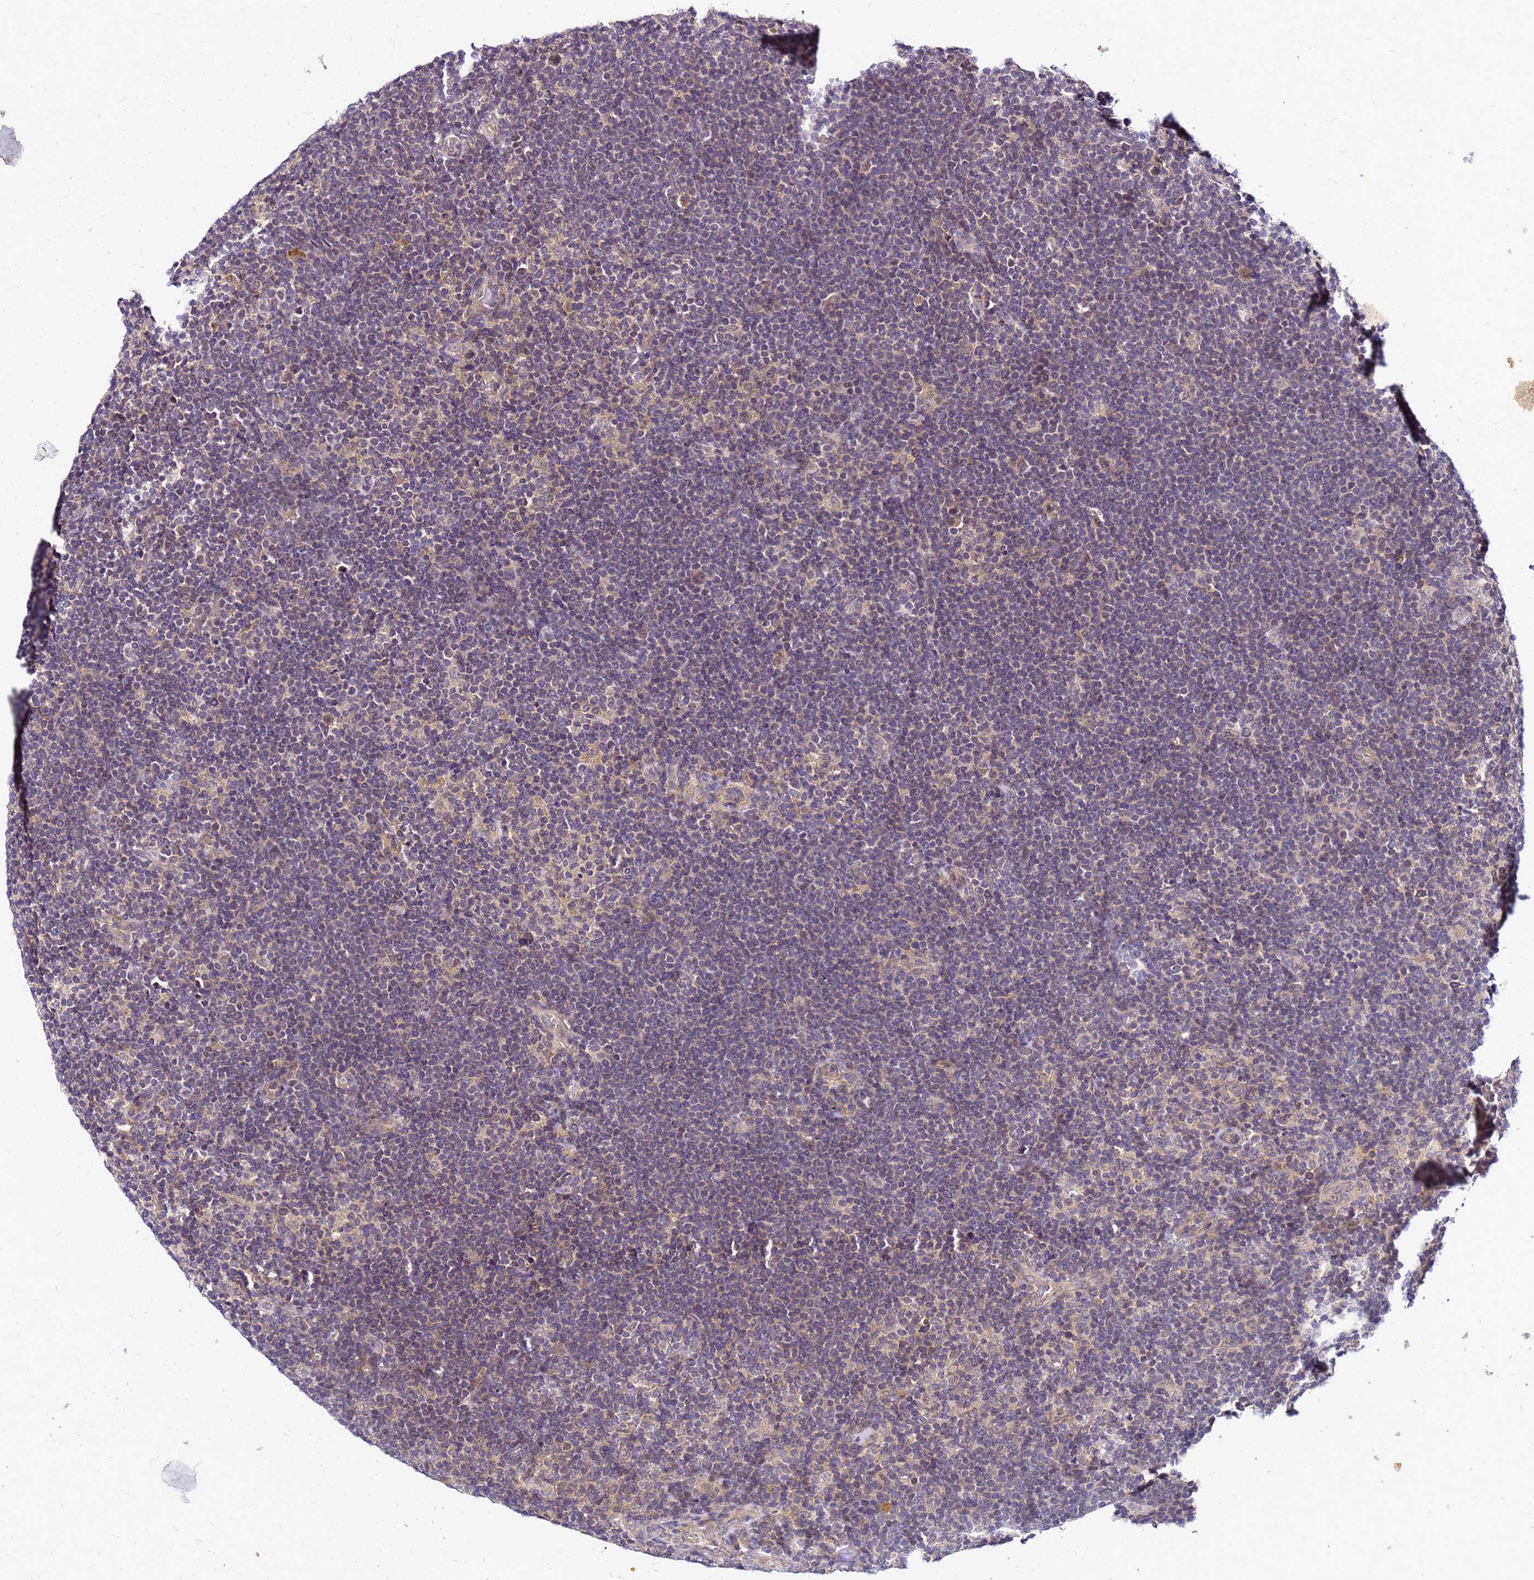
{"staining": {"intensity": "negative", "quantity": "none", "location": "none"}, "tissue": "lymphoma", "cell_type": "Tumor cells", "image_type": "cancer", "snomed": [{"axis": "morphology", "description": "Hodgkin's disease, NOS"}, {"axis": "topography", "description": "Lymph node"}], "caption": "There is no significant expression in tumor cells of lymphoma.", "gene": "SAT1", "patient": {"sex": "female", "age": 57}}